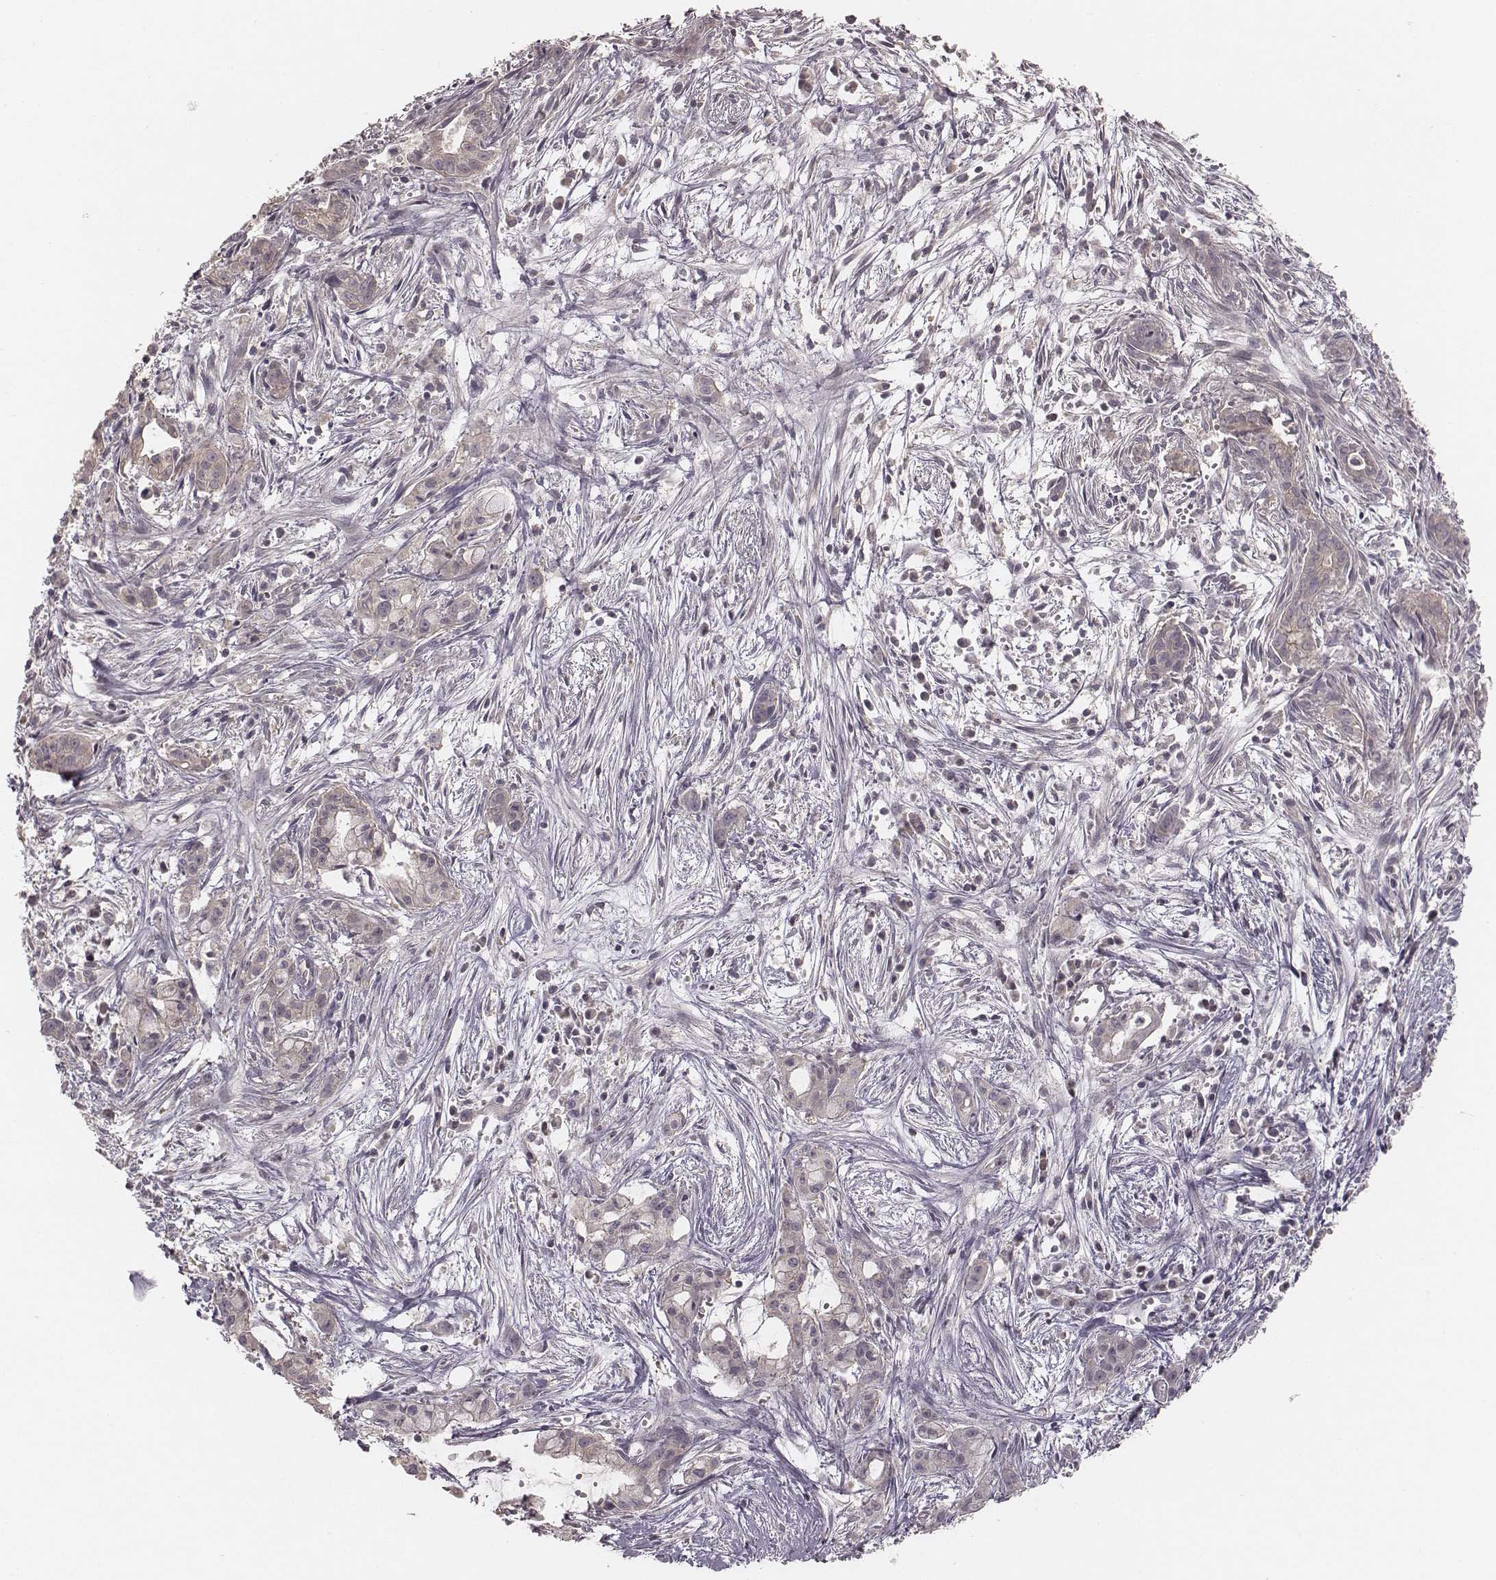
{"staining": {"intensity": "weak", "quantity": ">75%", "location": "cytoplasmic/membranous"}, "tissue": "pancreatic cancer", "cell_type": "Tumor cells", "image_type": "cancer", "snomed": [{"axis": "morphology", "description": "Adenocarcinoma, NOS"}, {"axis": "topography", "description": "Pancreas"}], "caption": "Human pancreatic adenocarcinoma stained for a protein (brown) demonstrates weak cytoplasmic/membranous positive expression in about >75% of tumor cells.", "gene": "TDRD5", "patient": {"sex": "male", "age": 48}}